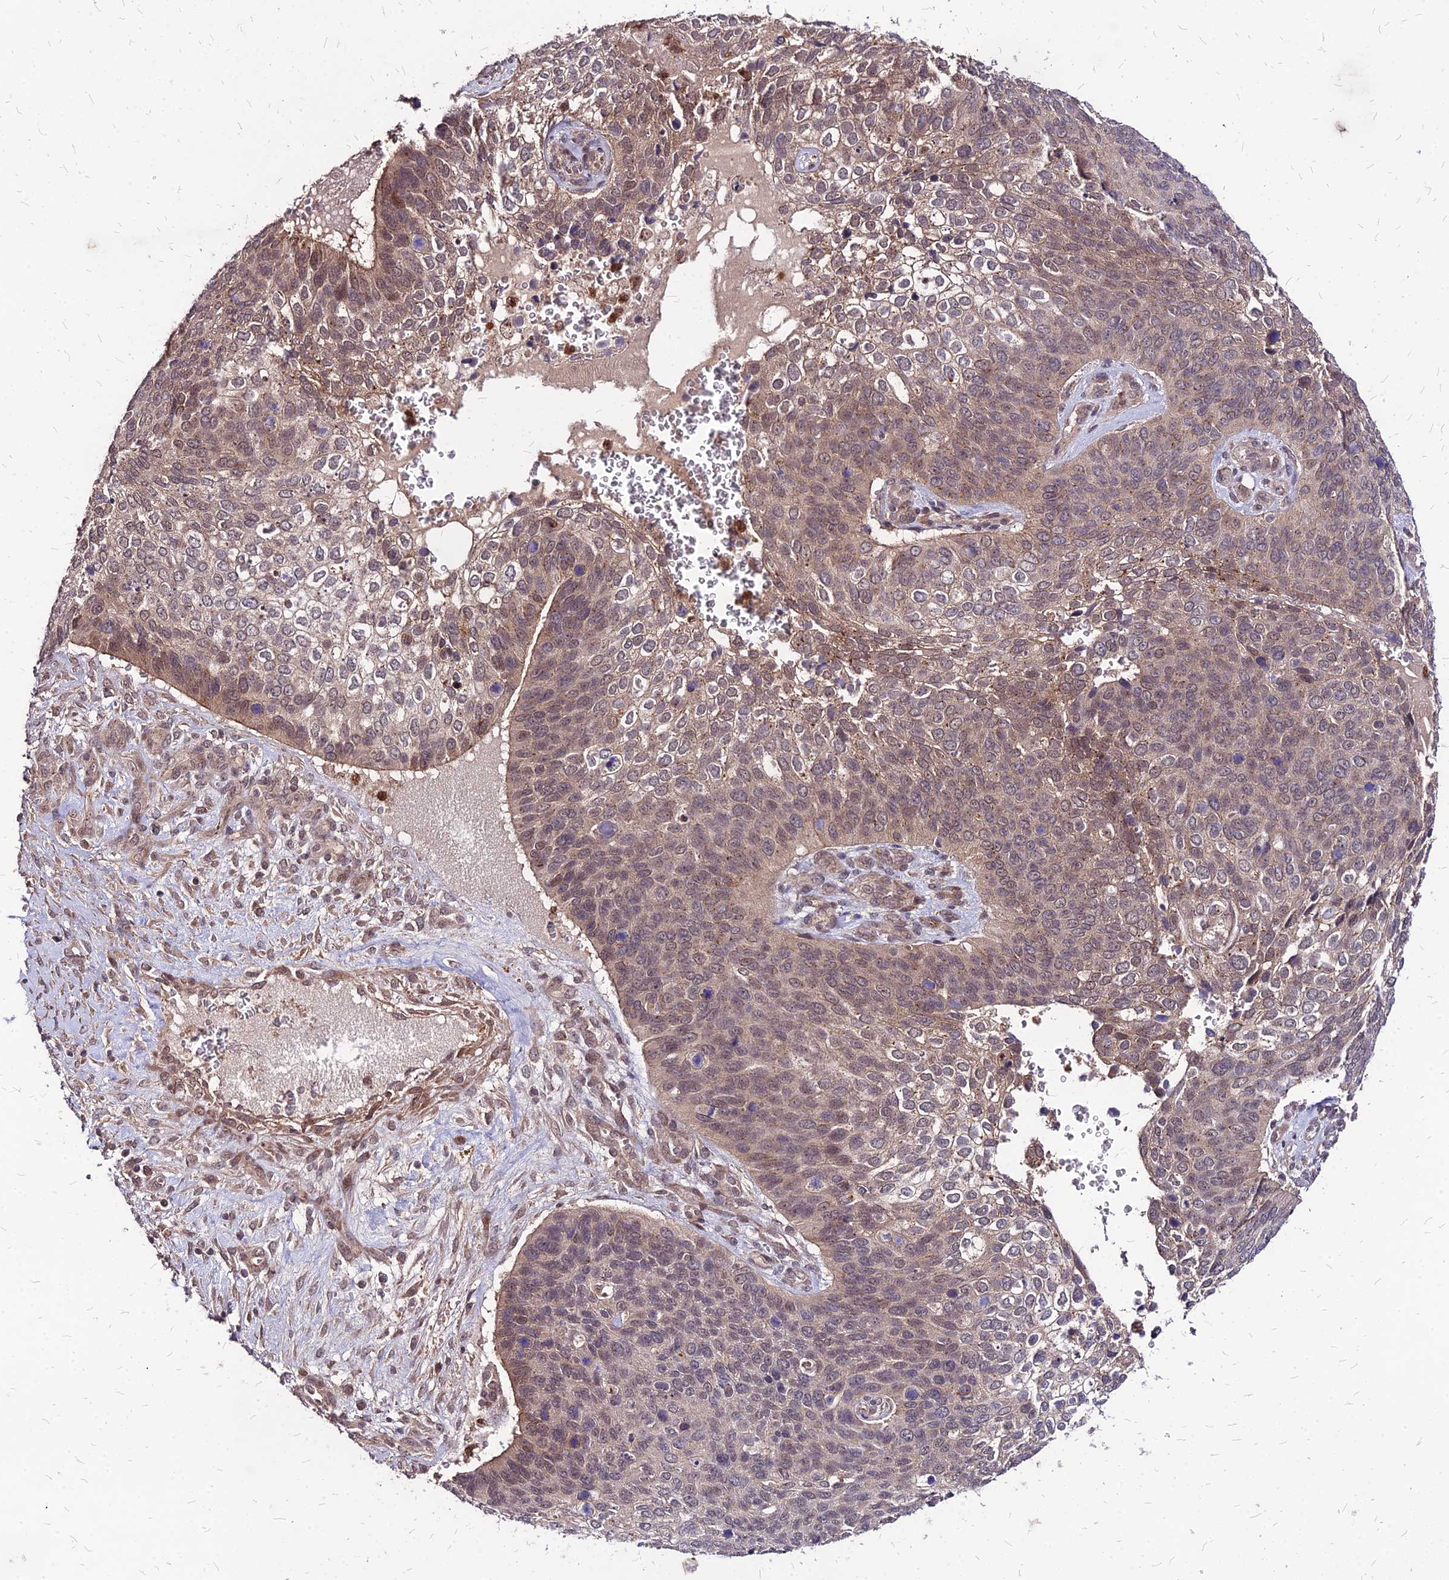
{"staining": {"intensity": "weak", "quantity": ">75%", "location": "cytoplasmic/membranous,nuclear"}, "tissue": "skin cancer", "cell_type": "Tumor cells", "image_type": "cancer", "snomed": [{"axis": "morphology", "description": "Basal cell carcinoma"}, {"axis": "topography", "description": "Skin"}], "caption": "Weak cytoplasmic/membranous and nuclear staining is present in about >75% of tumor cells in skin cancer.", "gene": "APBA3", "patient": {"sex": "female", "age": 74}}